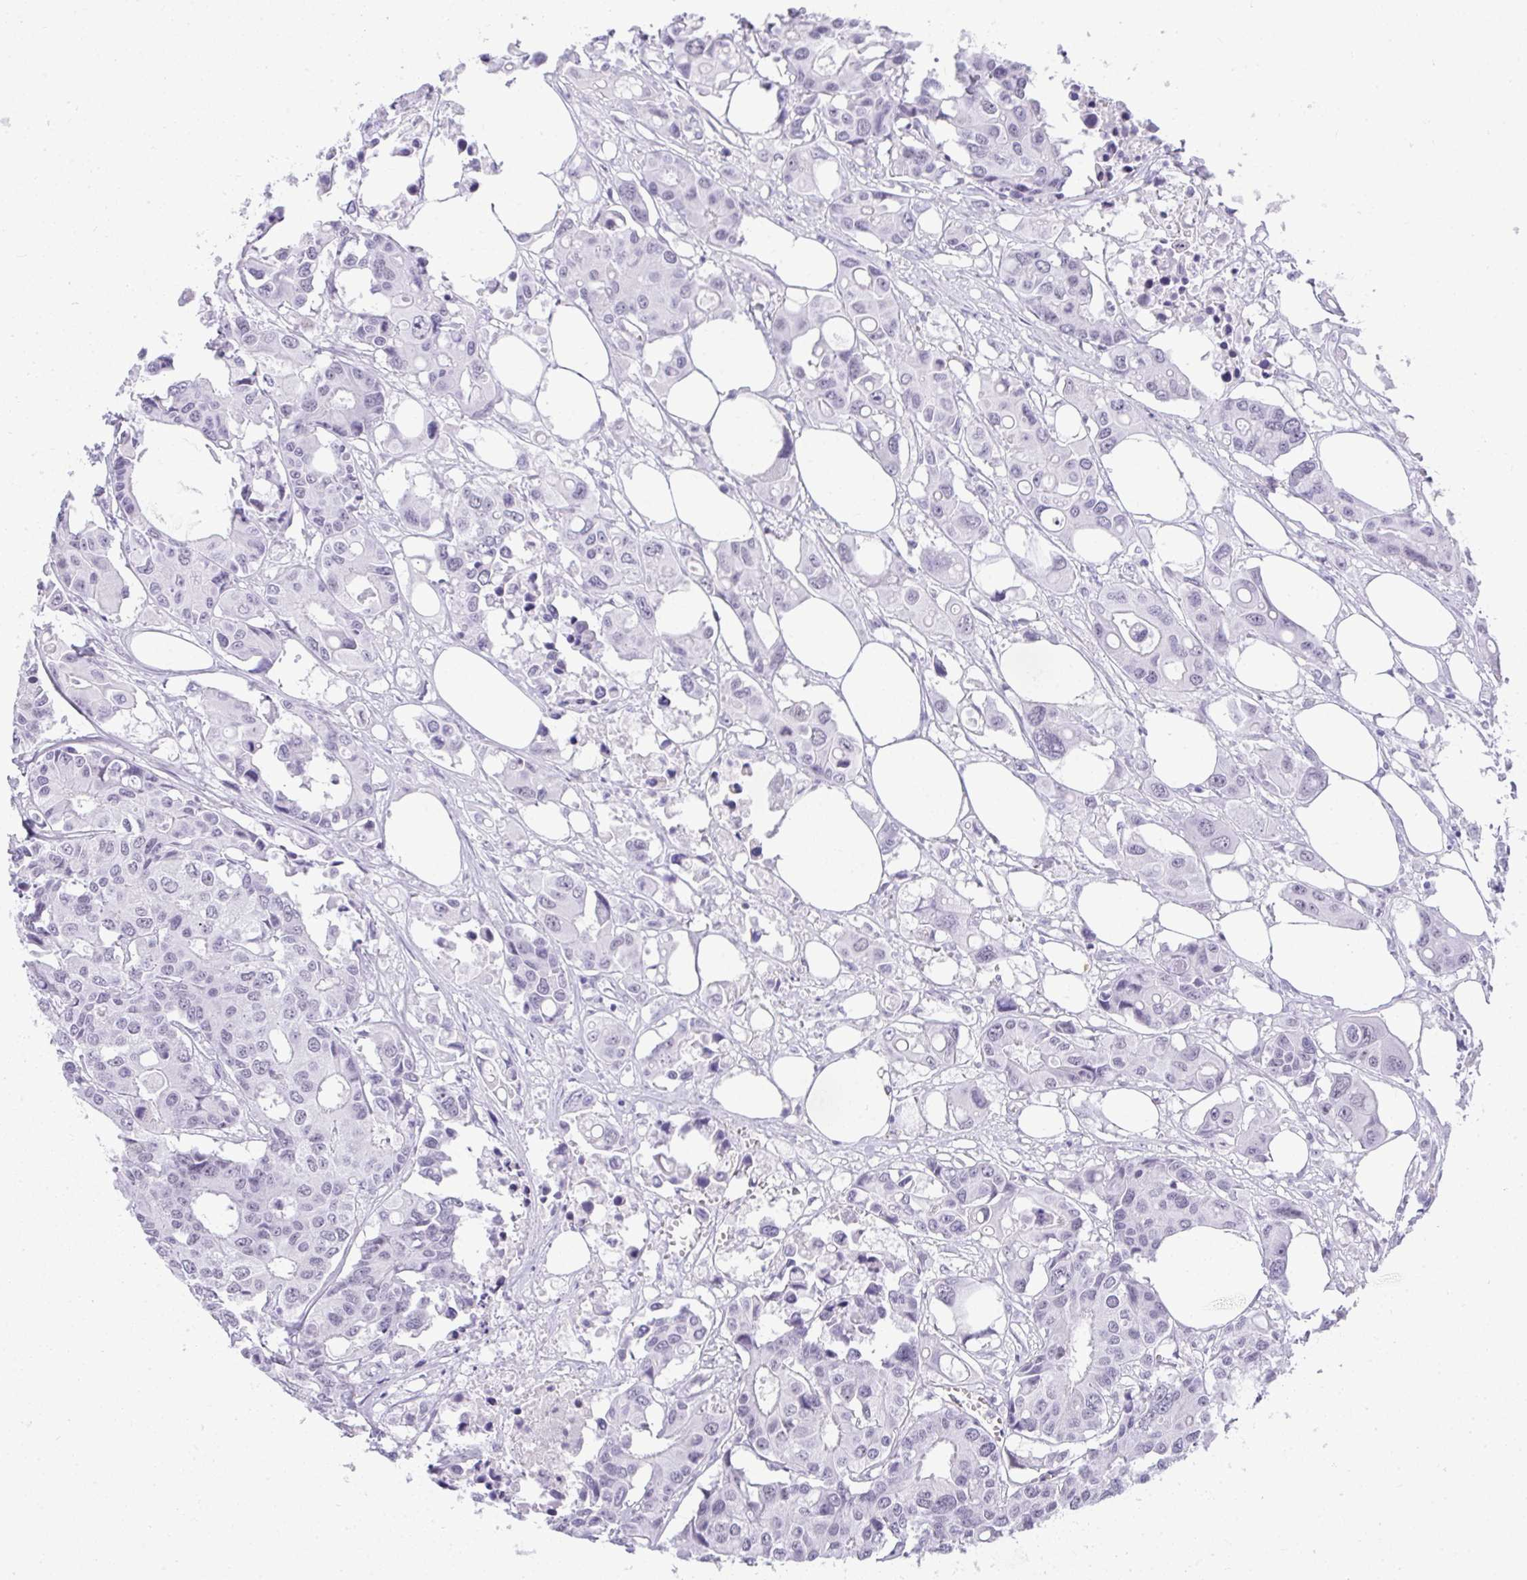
{"staining": {"intensity": "negative", "quantity": "none", "location": "none"}, "tissue": "colorectal cancer", "cell_type": "Tumor cells", "image_type": "cancer", "snomed": [{"axis": "morphology", "description": "Adenocarcinoma, NOS"}, {"axis": "topography", "description": "Colon"}], "caption": "Immunohistochemical staining of human colorectal cancer displays no significant positivity in tumor cells.", "gene": "PLA2G1B", "patient": {"sex": "male", "age": 77}}